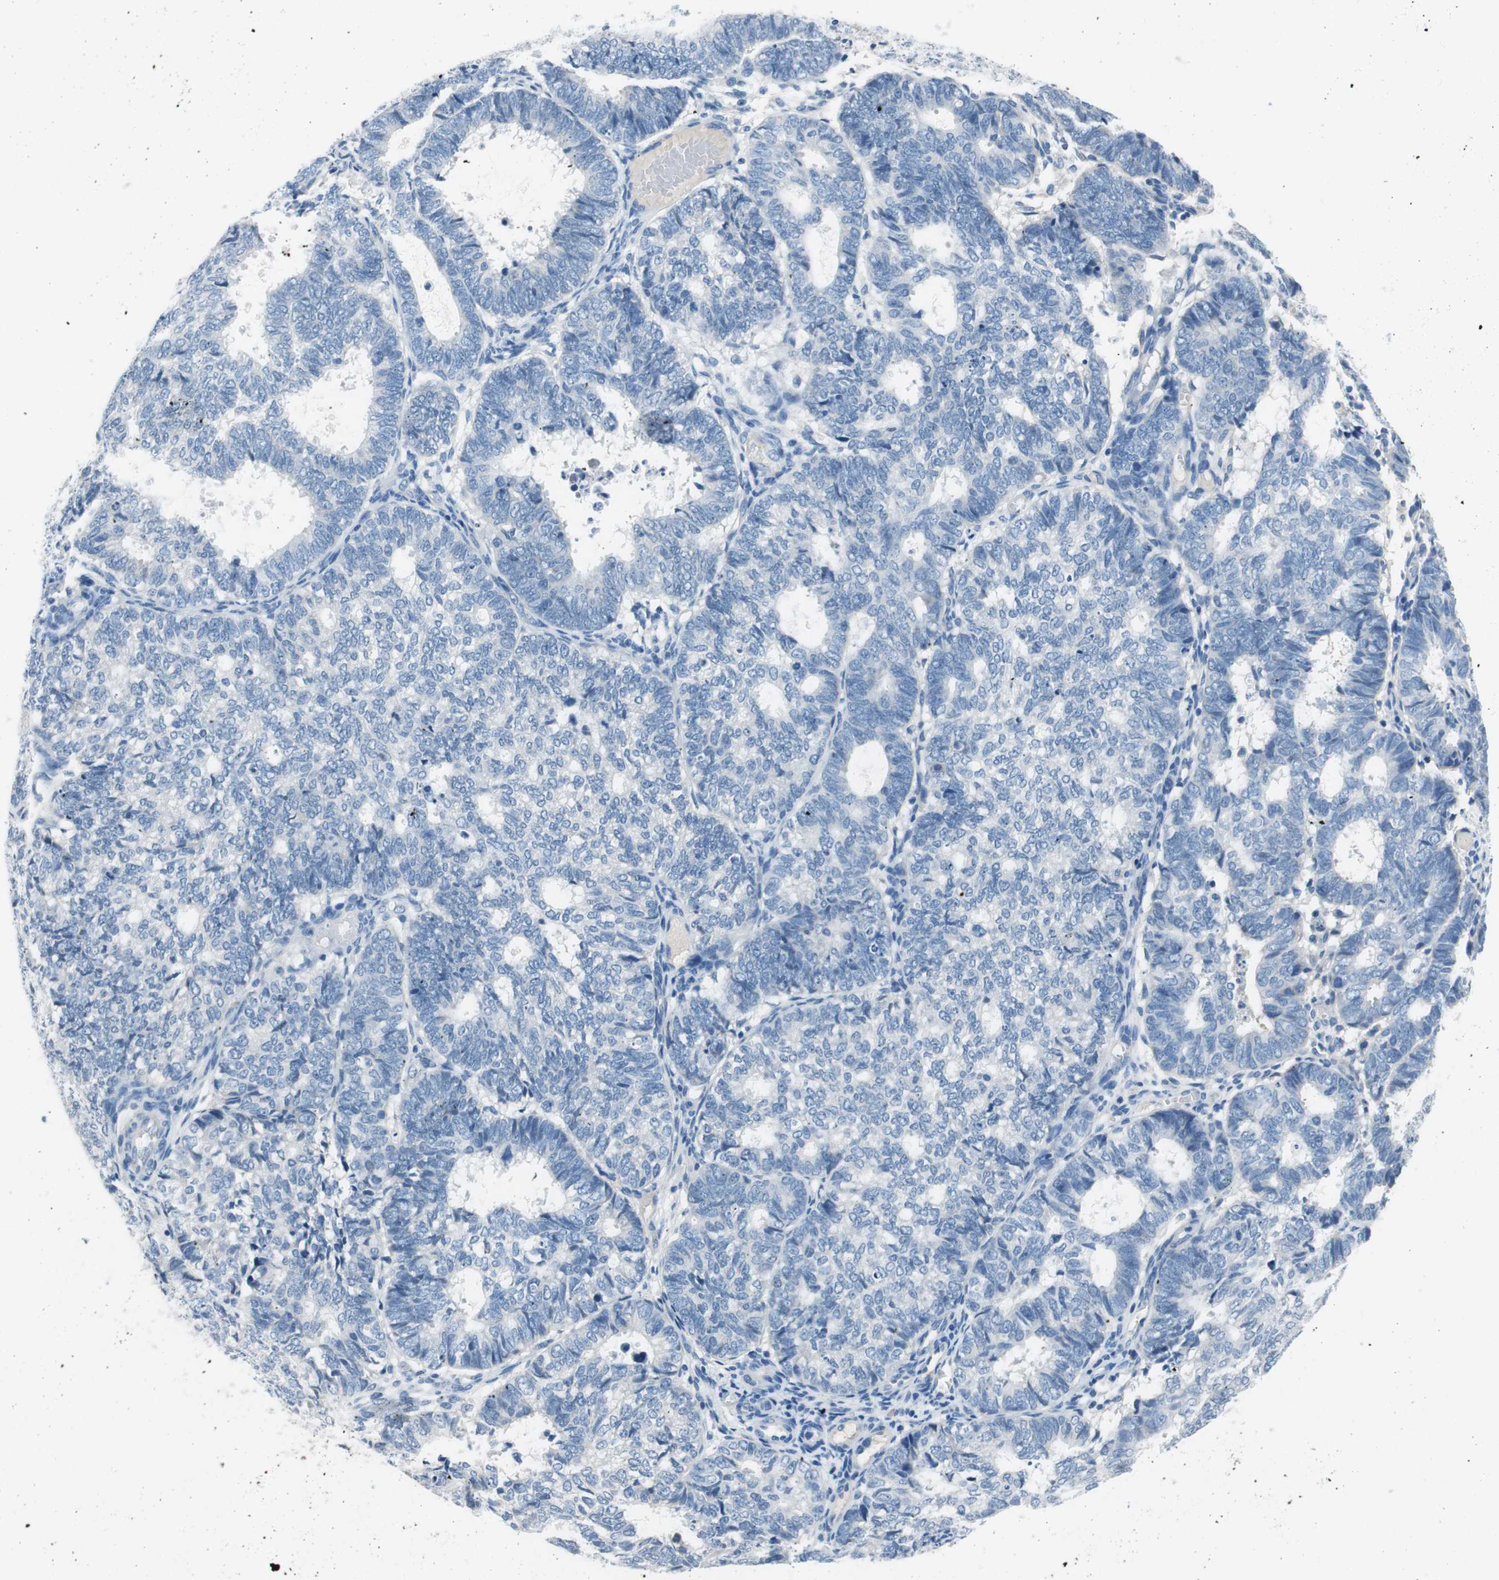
{"staining": {"intensity": "negative", "quantity": "none", "location": "none"}, "tissue": "endometrial cancer", "cell_type": "Tumor cells", "image_type": "cancer", "snomed": [{"axis": "morphology", "description": "Adenocarcinoma, NOS"}, {"axis": "topography", "description": "Uterus"}], "caption": "This image is of endometrial cancer stained with immunohistochemistry to label a protein in brown with the nuclei are counter-stained blue. There is no staining in tumor cells.", "gene": "EVA1A", "patient": {"sex": "female", "age": 60}}